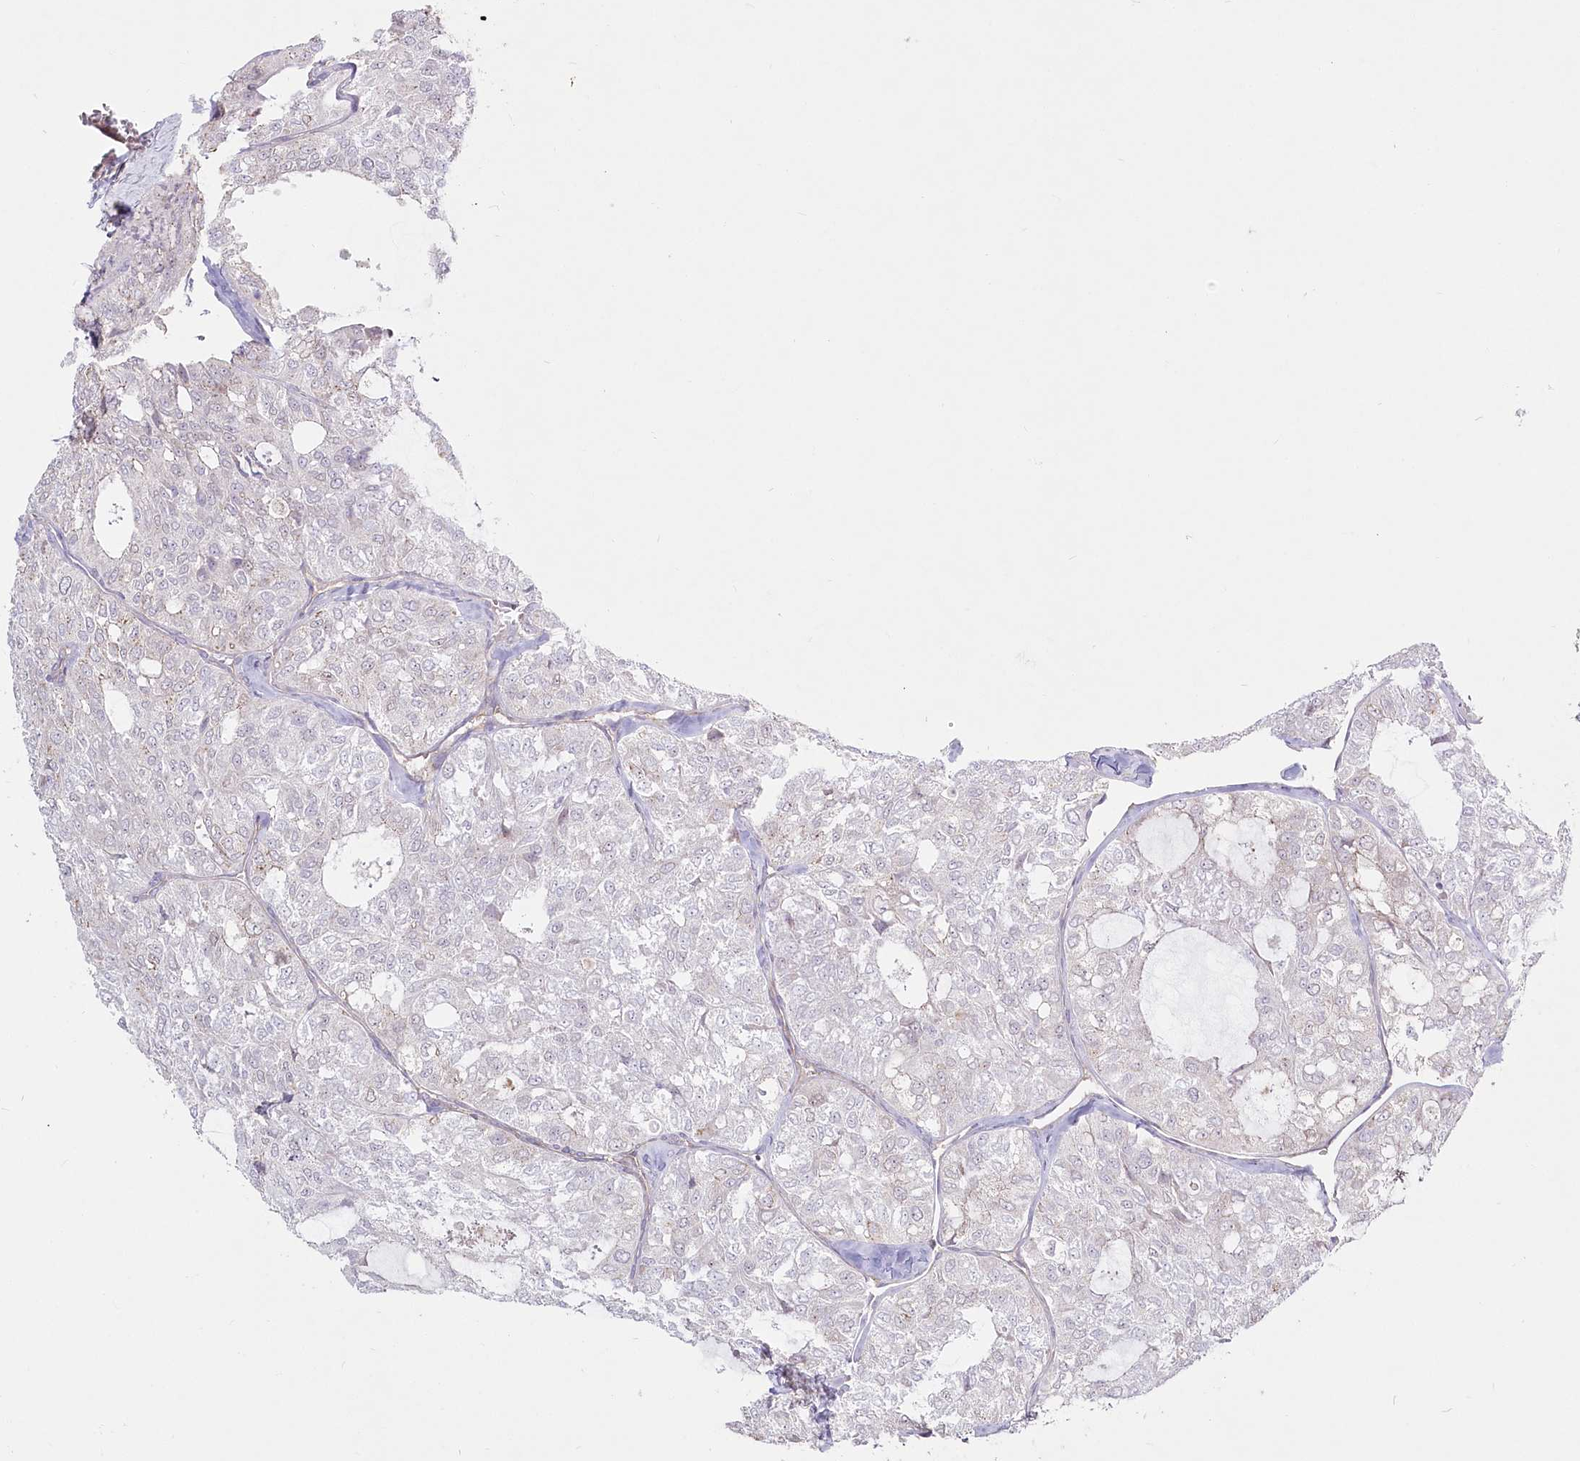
{"staining": {"intensity": "negative", "quantity": "none", "location": "none"}, "tissue": "thyroid cancer", "cell_type": "Tumor cells", "image_type": "cancer", "snomed": [{"axis": "morphology", "description": "Follicular adenoma carcinoma, NOS"}, {"axis": "topography", "description": "Thyroid gland"}], "caption": "This is an immunohistochemistry histopathology image of human thyroid follicular adenoma carcinoma. There is no staining in tumor cells.", "gene": "SPINK13", "patient": {"sex": "male", "age": 75}}